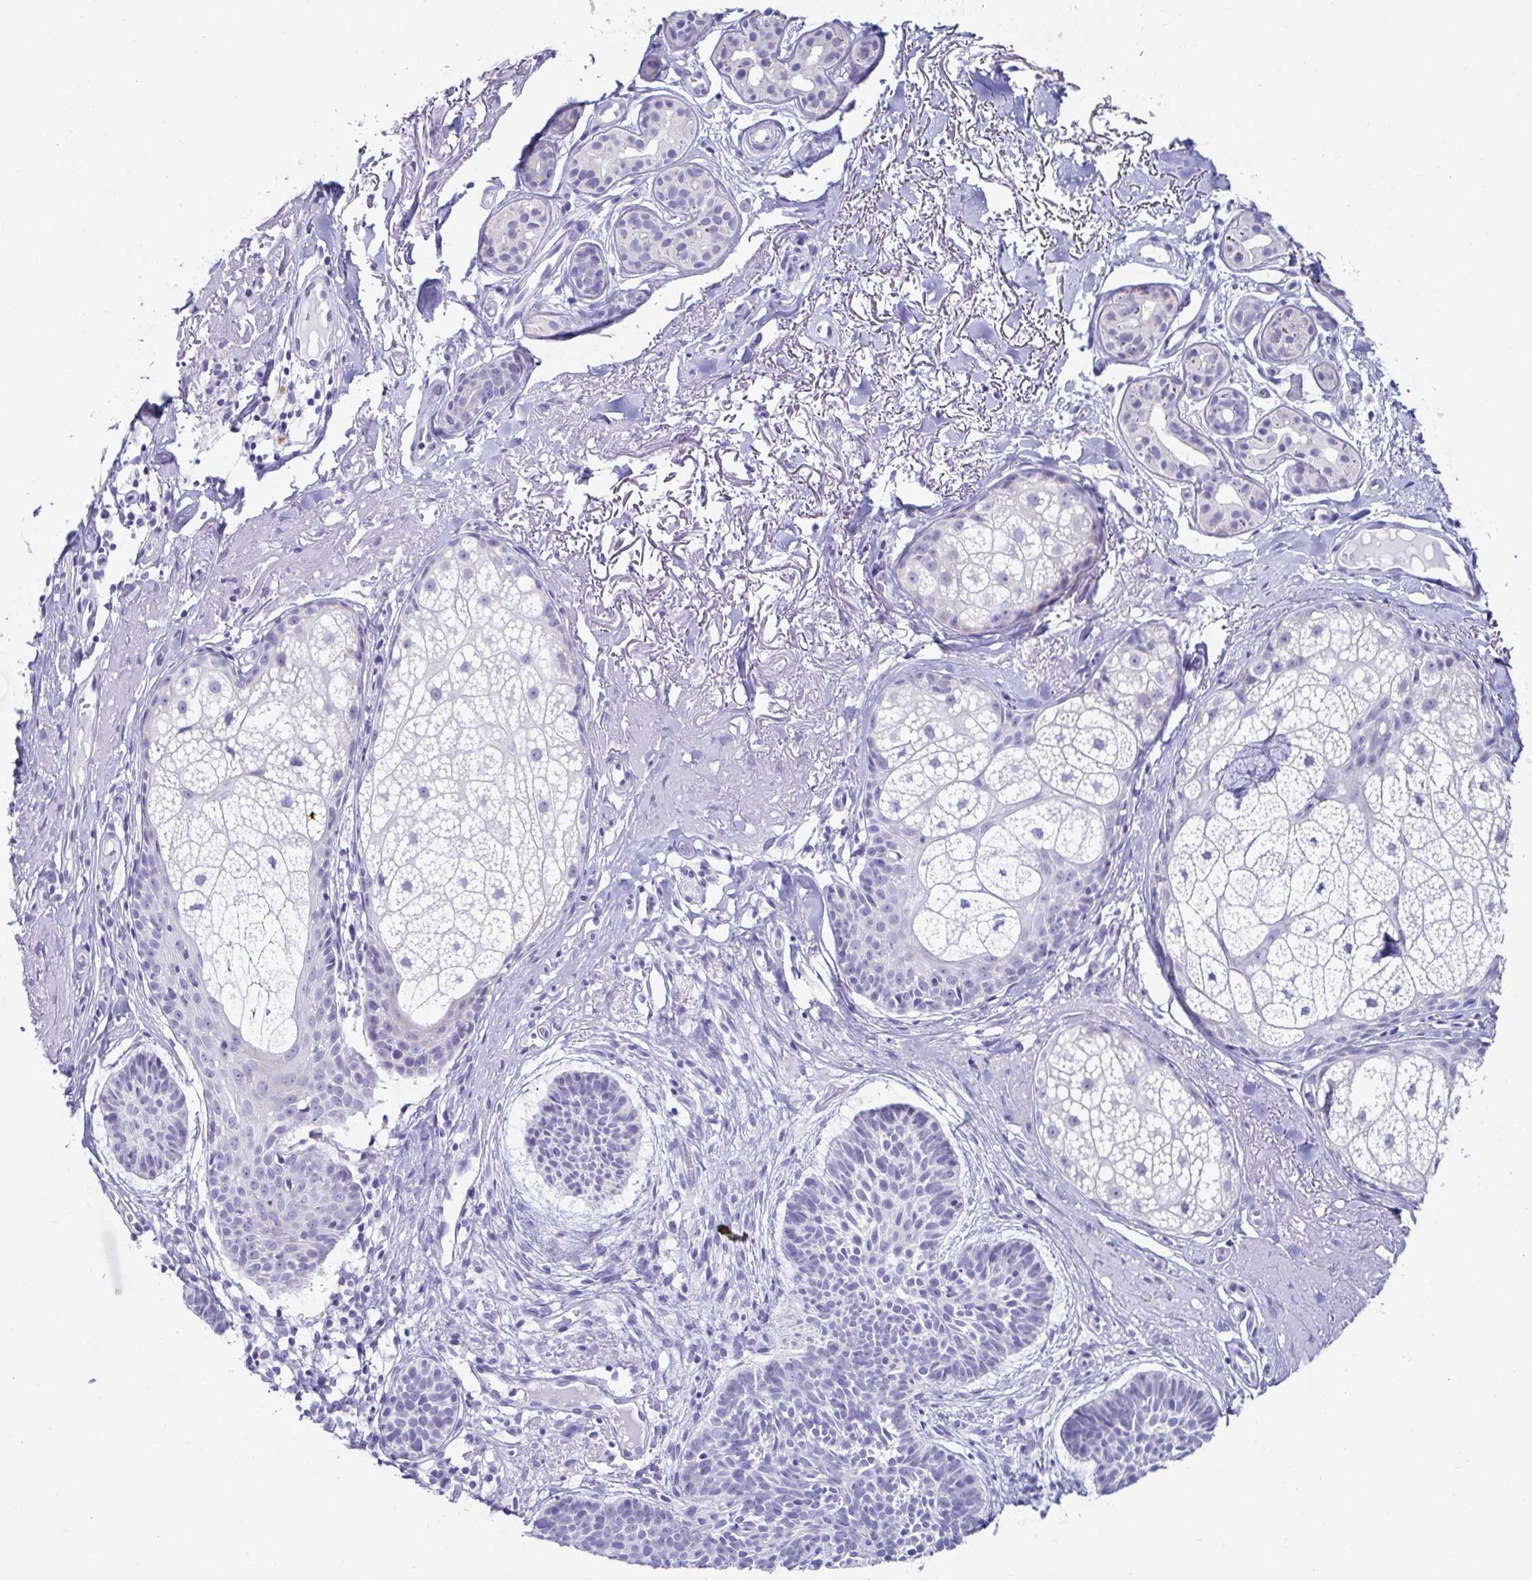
{"staining": {"intensity": "negative", "quantity": "none", "location": "none"}, "tissue": "skin cancer", "cell_type": "Tumor cells", "image_type": "cancer", "snomed": [{"axis": "morphology", "description": "Basal cell carcinoma"}, {"axis": "topography", "description": "Skin"}], "caption": "There is no significant positivity in tumor cells of skin cancer (basal cell carcinoma). (Stains: DAB (3,3'-diaminobenzidine) IHC with hematoxylin counter stain, Microscopy: brightfield microscopy at high magnification).", "gene": "OR10K1", "patient": {"sex": "male", "age": 78}}